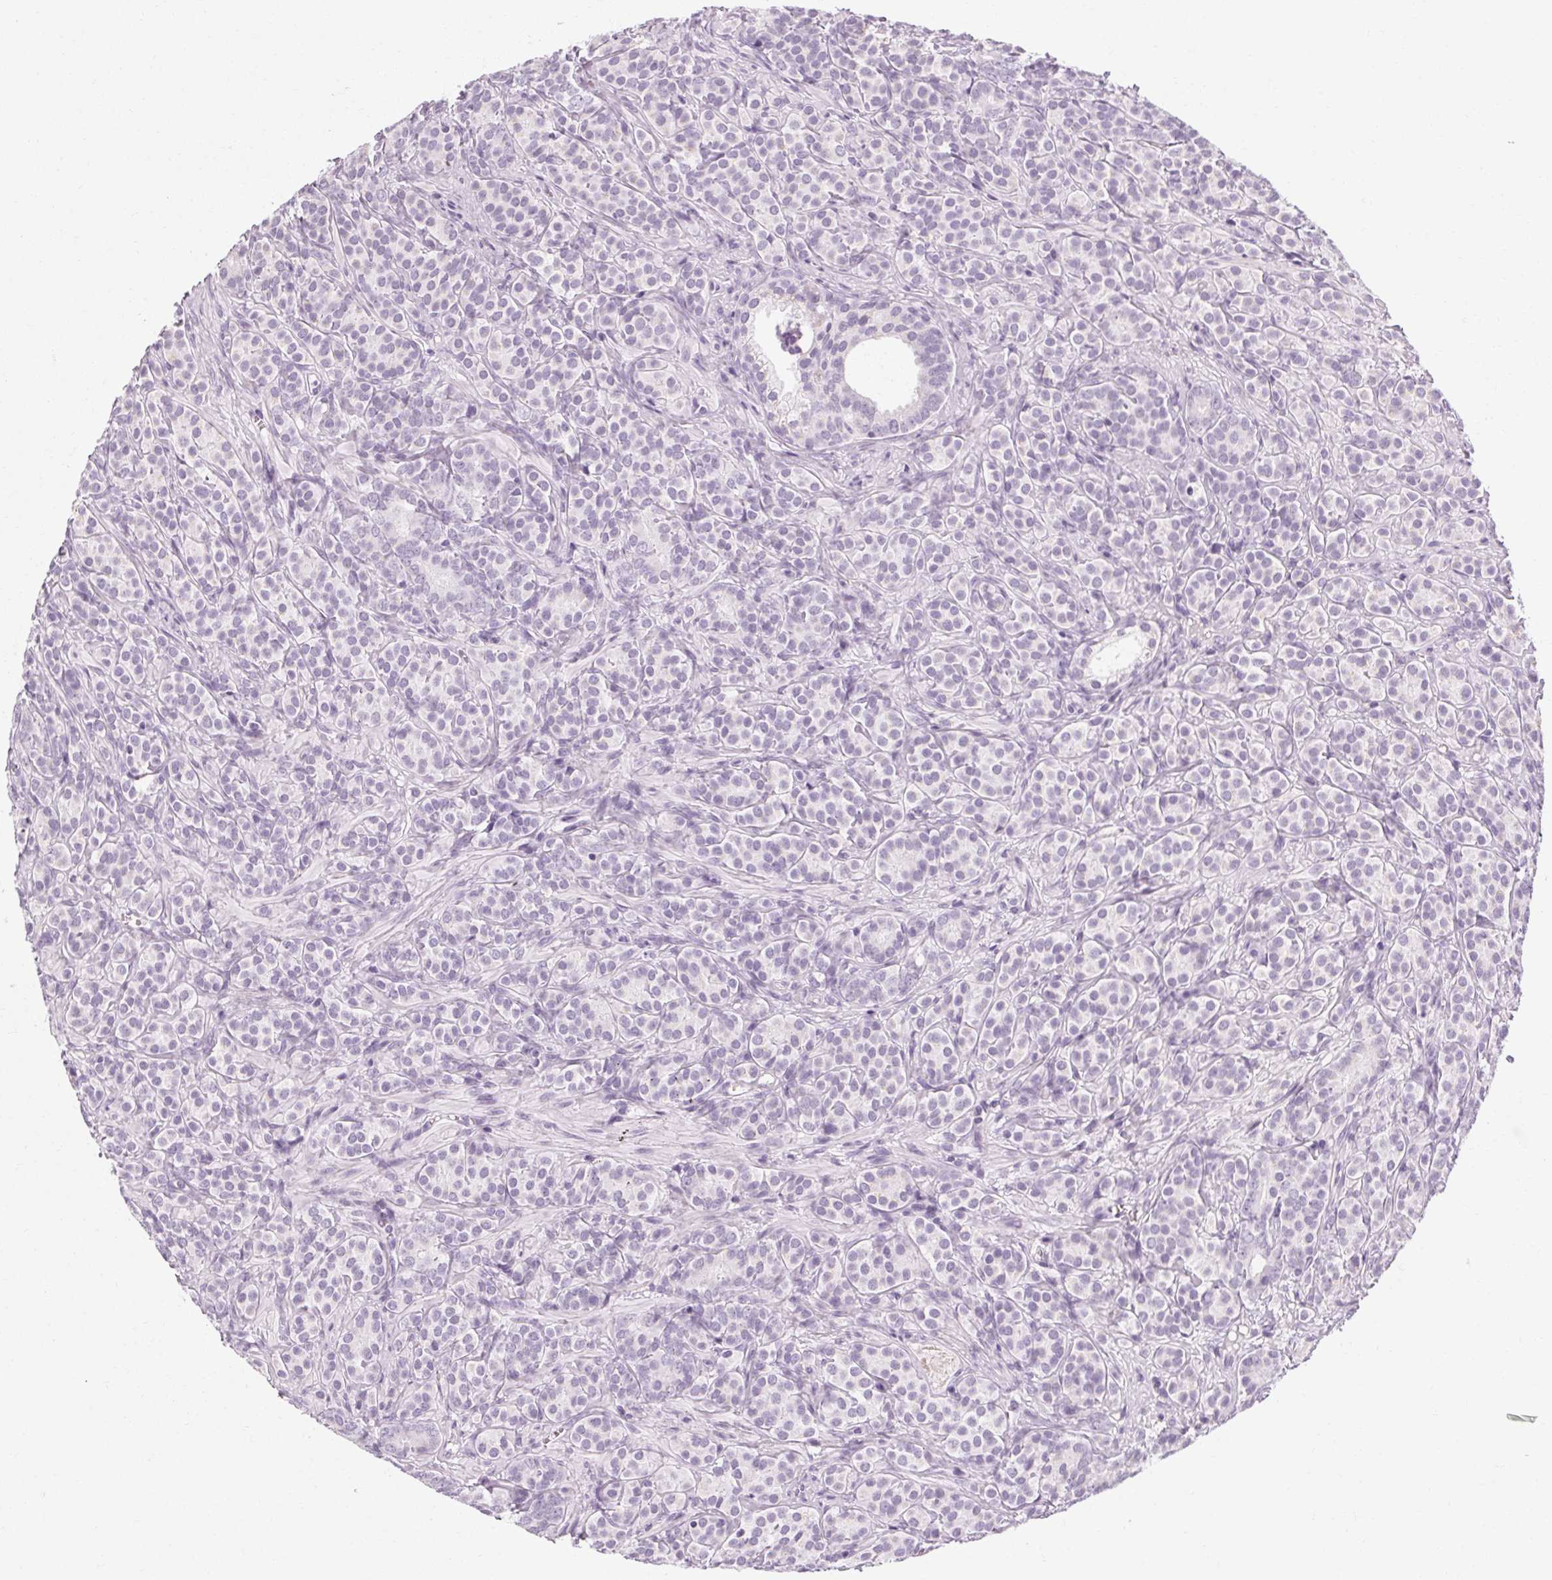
{"staining": {"intensity": "negative", "quantity": "none", "location": "none"}, "tissue": "prostate cancer", "cell_type": "Tumor cells", "image_type": "cancer", "snomed": [{"axis": "morphology", "description": "Adenocarcinoma, High grade"}, {"axis": "topography", "description": "Prostate"}], "caption": "An immunohistochemistry image of prostate cancer (high-grade adenocarcinoma) is shown. There is no staining in tumor cells of prostate cancer (high-grade adenocarcinoma).", "gene": "POMC", "patient": {"sex": "male", "age": 84}}